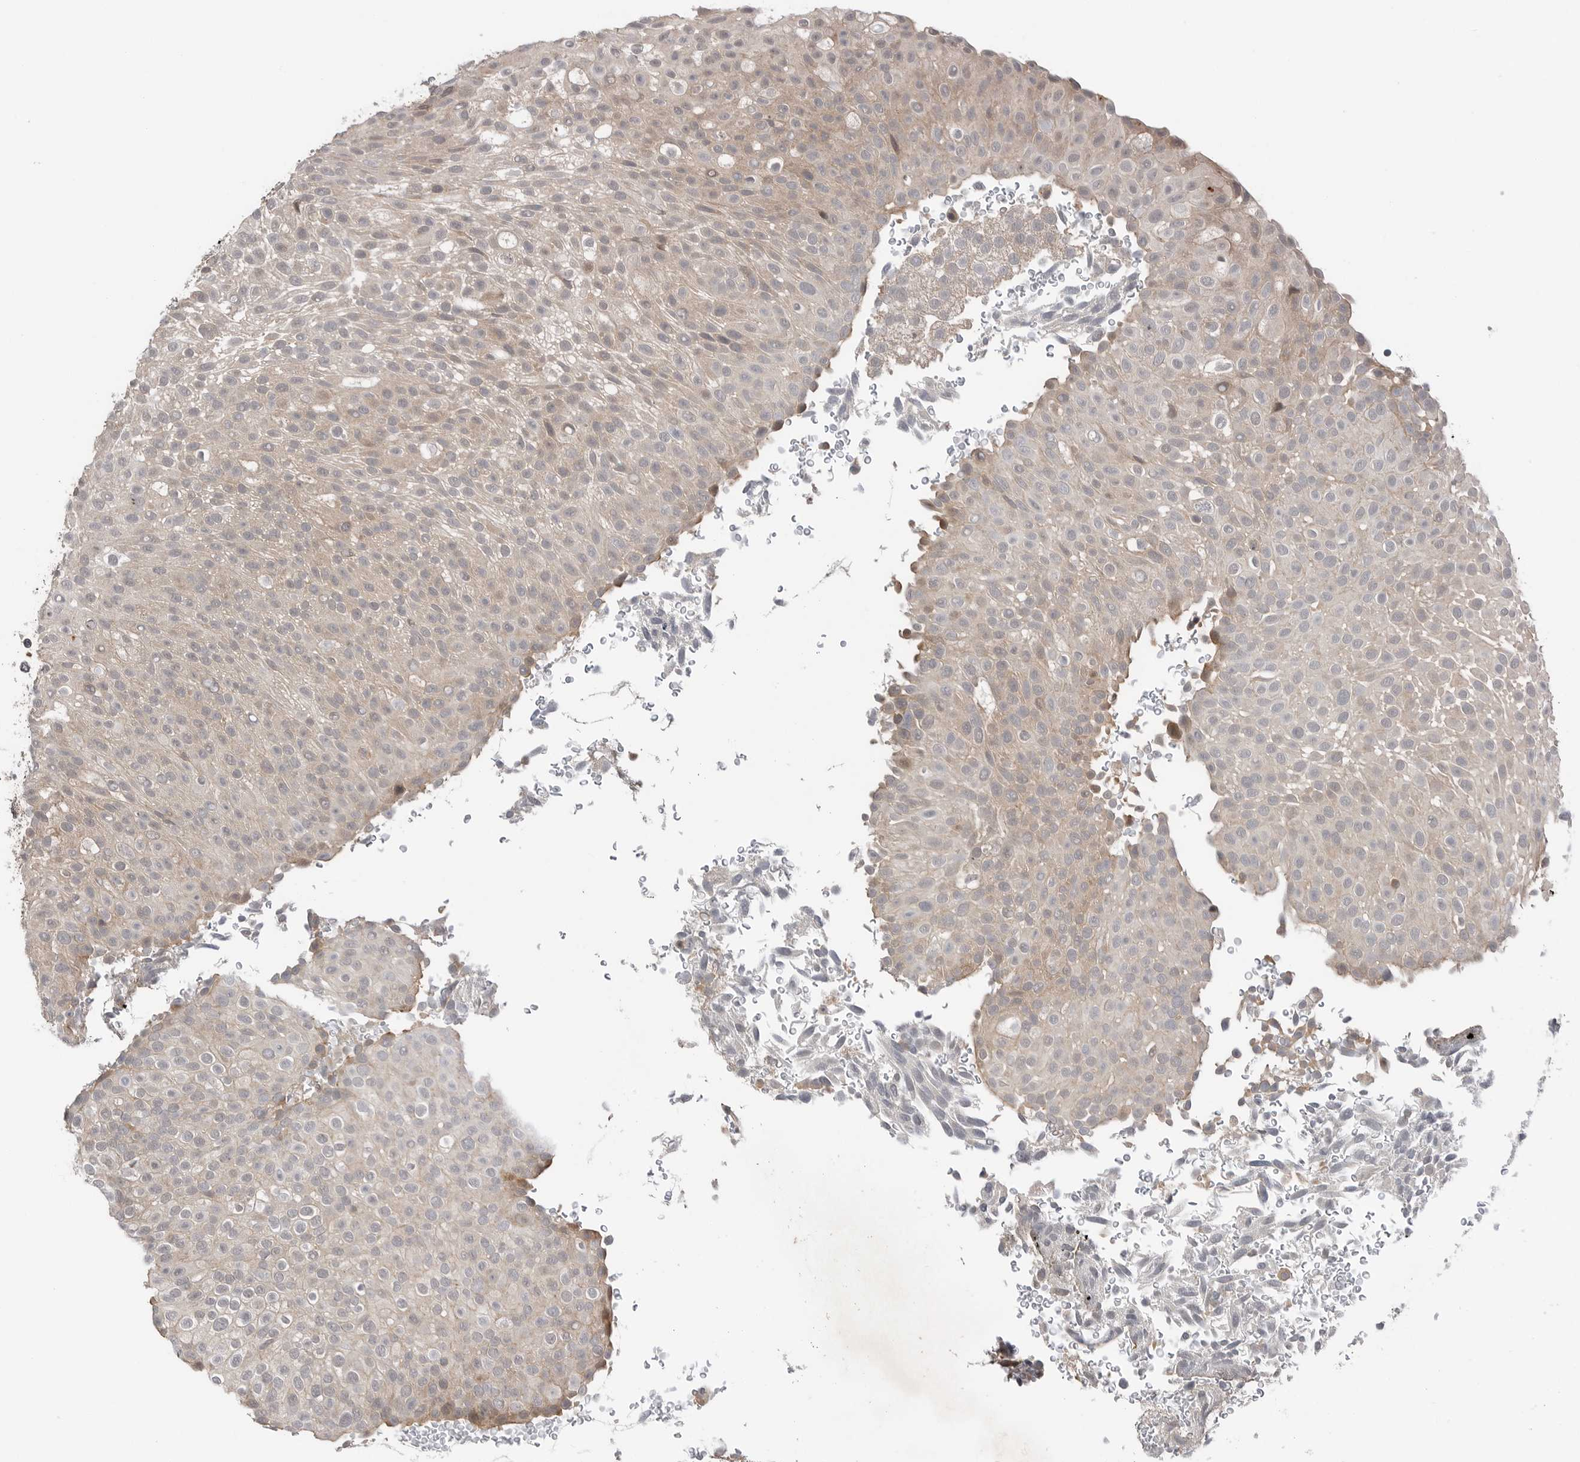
{"staining": {"intensity": "weak", "quantity": "<25%", "location": "cytoplasmic/membranous"}, "tissue": "urothelial cancer", "cell_type": "Tumor cells", "image_type": "cancer", "snomed": [{"axis": "morphology", "description": "Urothelial carcinoma, Low grade"}, {"axis": "topography", "description": "Urinary bladder"}], "caption": "Histopathology image shows no significant protein expression in tumor cells of urothelial cancer.", "gene": "PEAK1", "patient": {"sex": "male", "age": 78}}